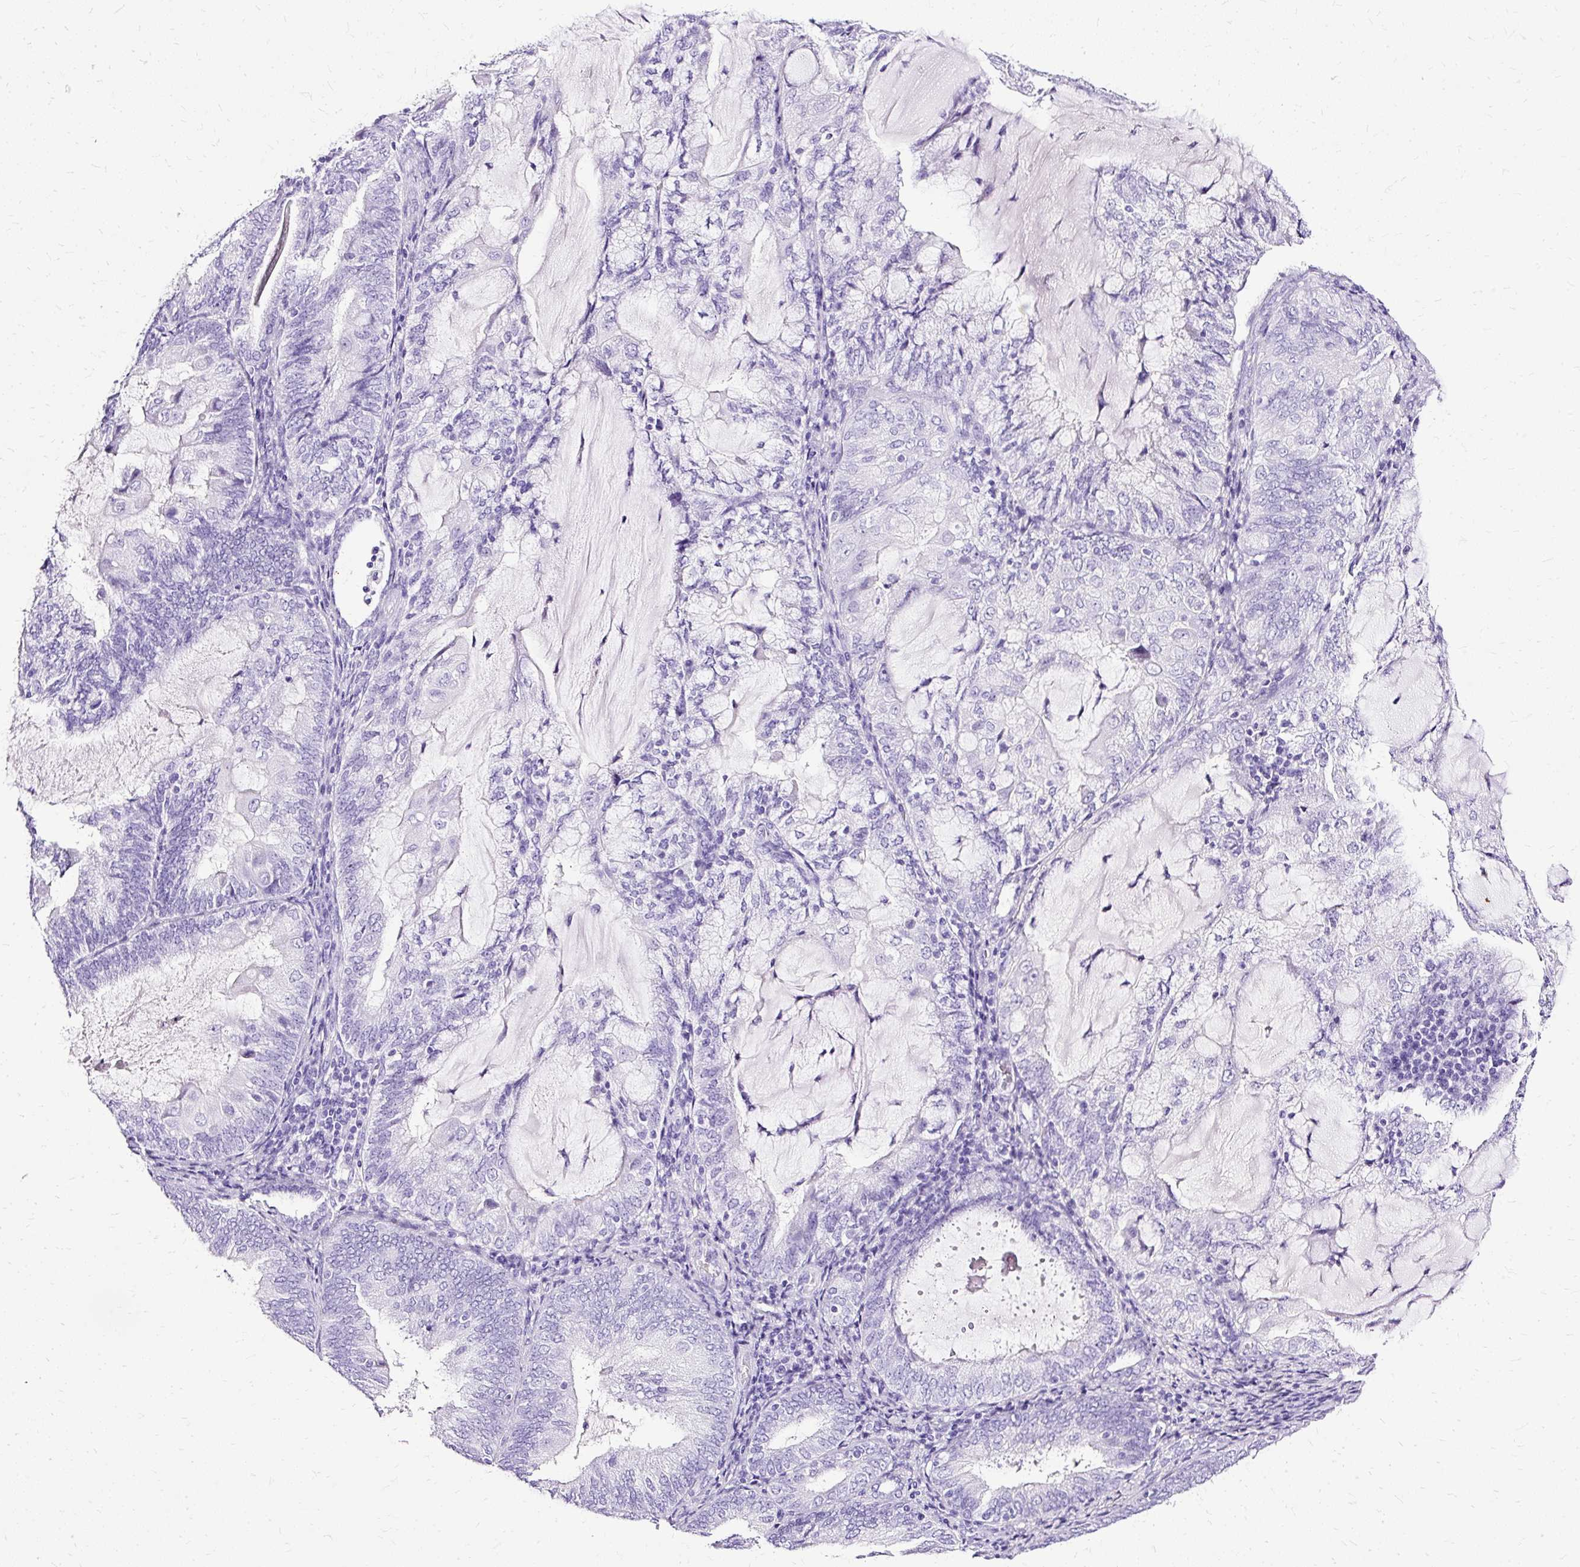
{"staining": {"intensity": "negative", "quantity": "none", "location": "none"}, "tissue": "endometrial cancer", "cell_type": "Tumor cells", "image_type": "cancer", "snomed": [{"axis": "morphology", "description": "Adenocarcinoma, NOS"}, {"axis": "topography", "description": "Endometrium"}], "caption": "An immunohistochemistry (IHC) histopathology image of endometrial cancer (adenocarcinoma) is shown. There is no staining in tumor cells of endometrial cancer (adenocarcinoma).", "gene": "SLC8A2", "patient": {"sex": "female", "age": 81}}